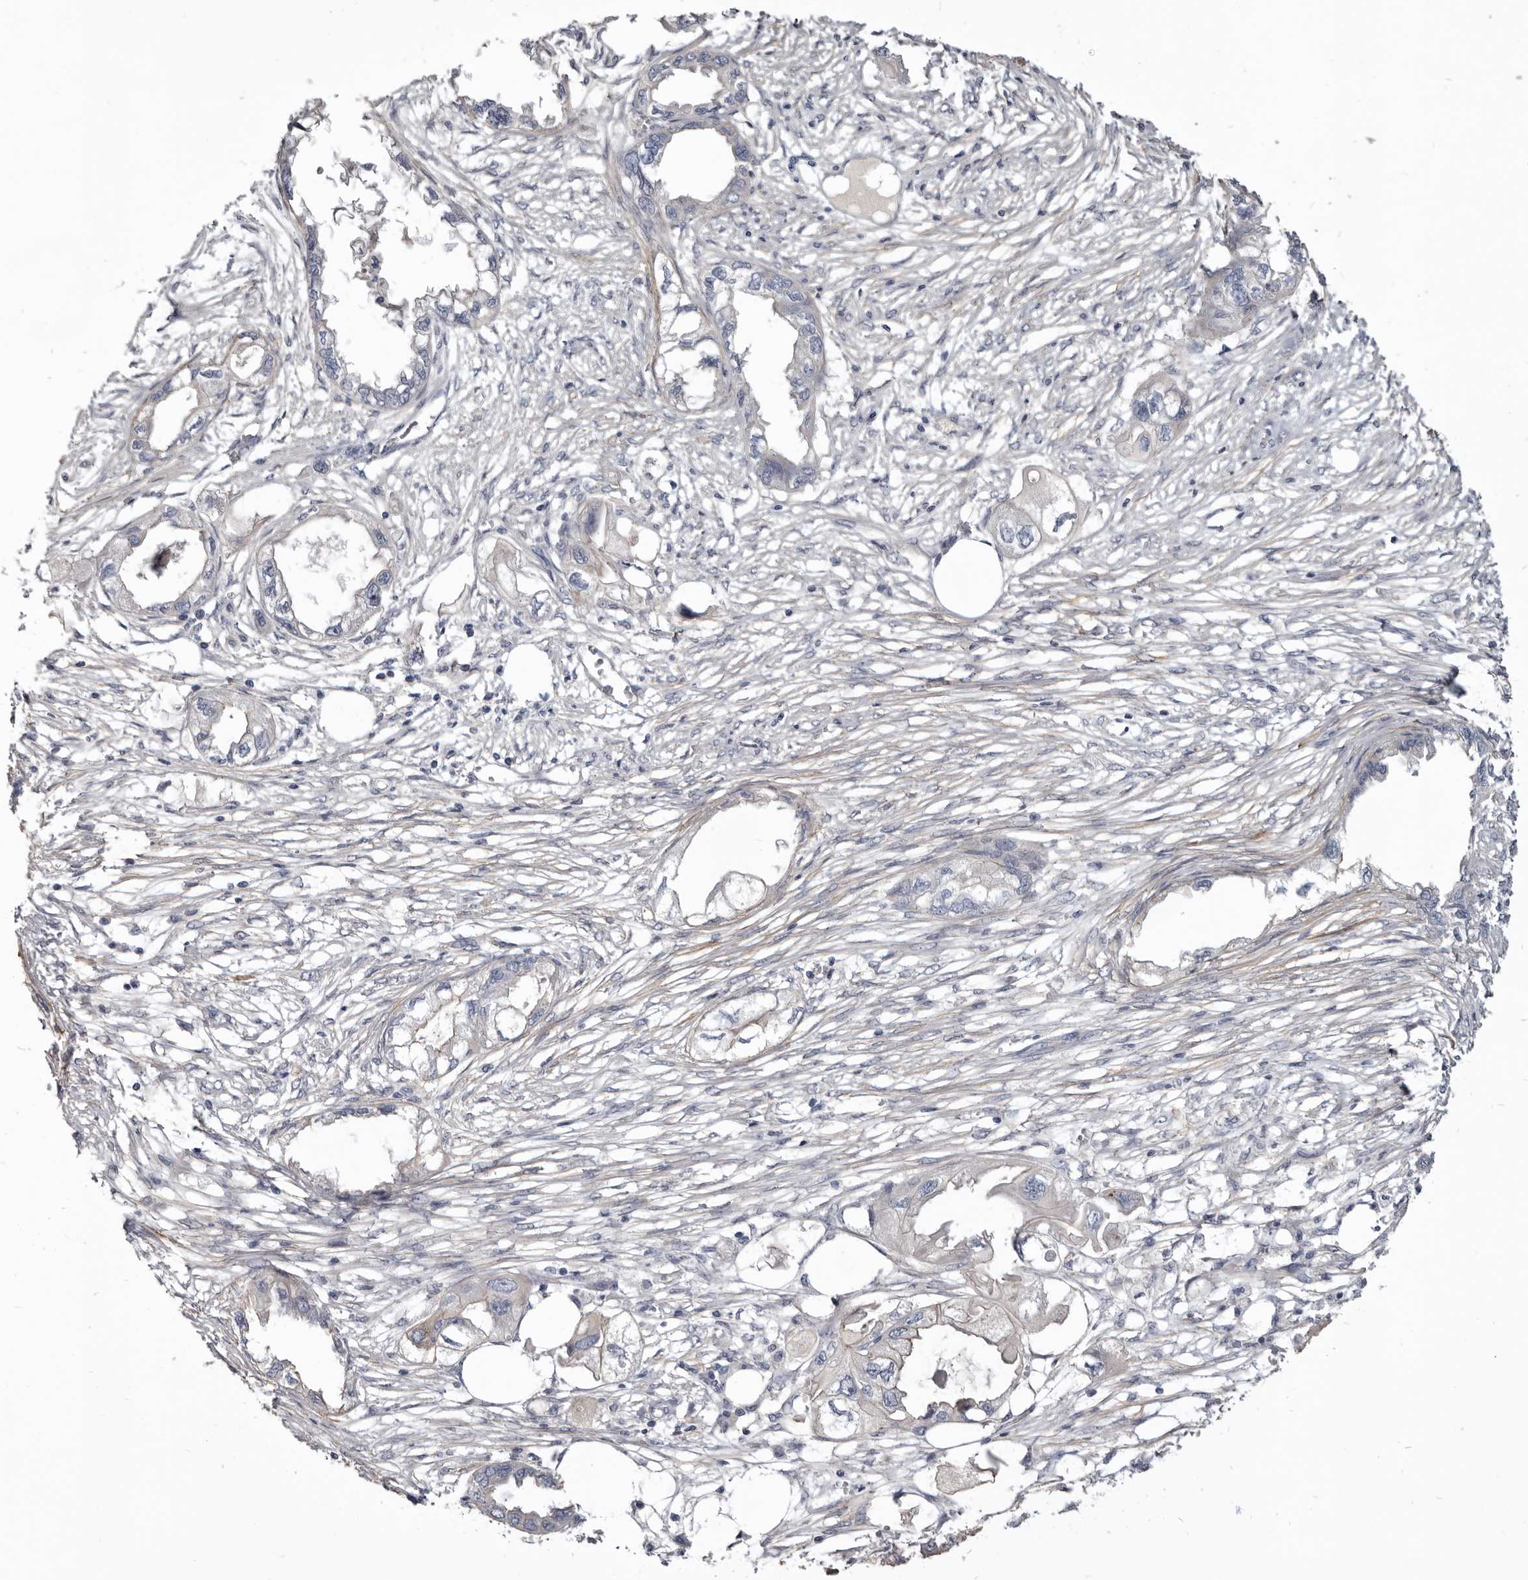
{"staining": {"intensity": "negative", "quantity": "none", "location": "none"}, "tissue": "endometrial cancer", "cell_type": "Tumor cells", "image_type": "cancer", "snomed": [{"axis": "morphology", "description": "Adenocarcinoma, NOS"}, {"axis": "morphology", "description": "Adenocarcinoma, metastatic, NOS"}, {"axis": "topography", "description": "Adipose tissue"}, {"axis": "topography", "description": "Endometrium"}], "caption": "IHC photomicrograph of neoplastic tissue: human endometrial cancer stained with DAB reveals no significant protein staining in tumor cells.", "gene": "CGN", "patient": {"sex": "female", "age": 67}}